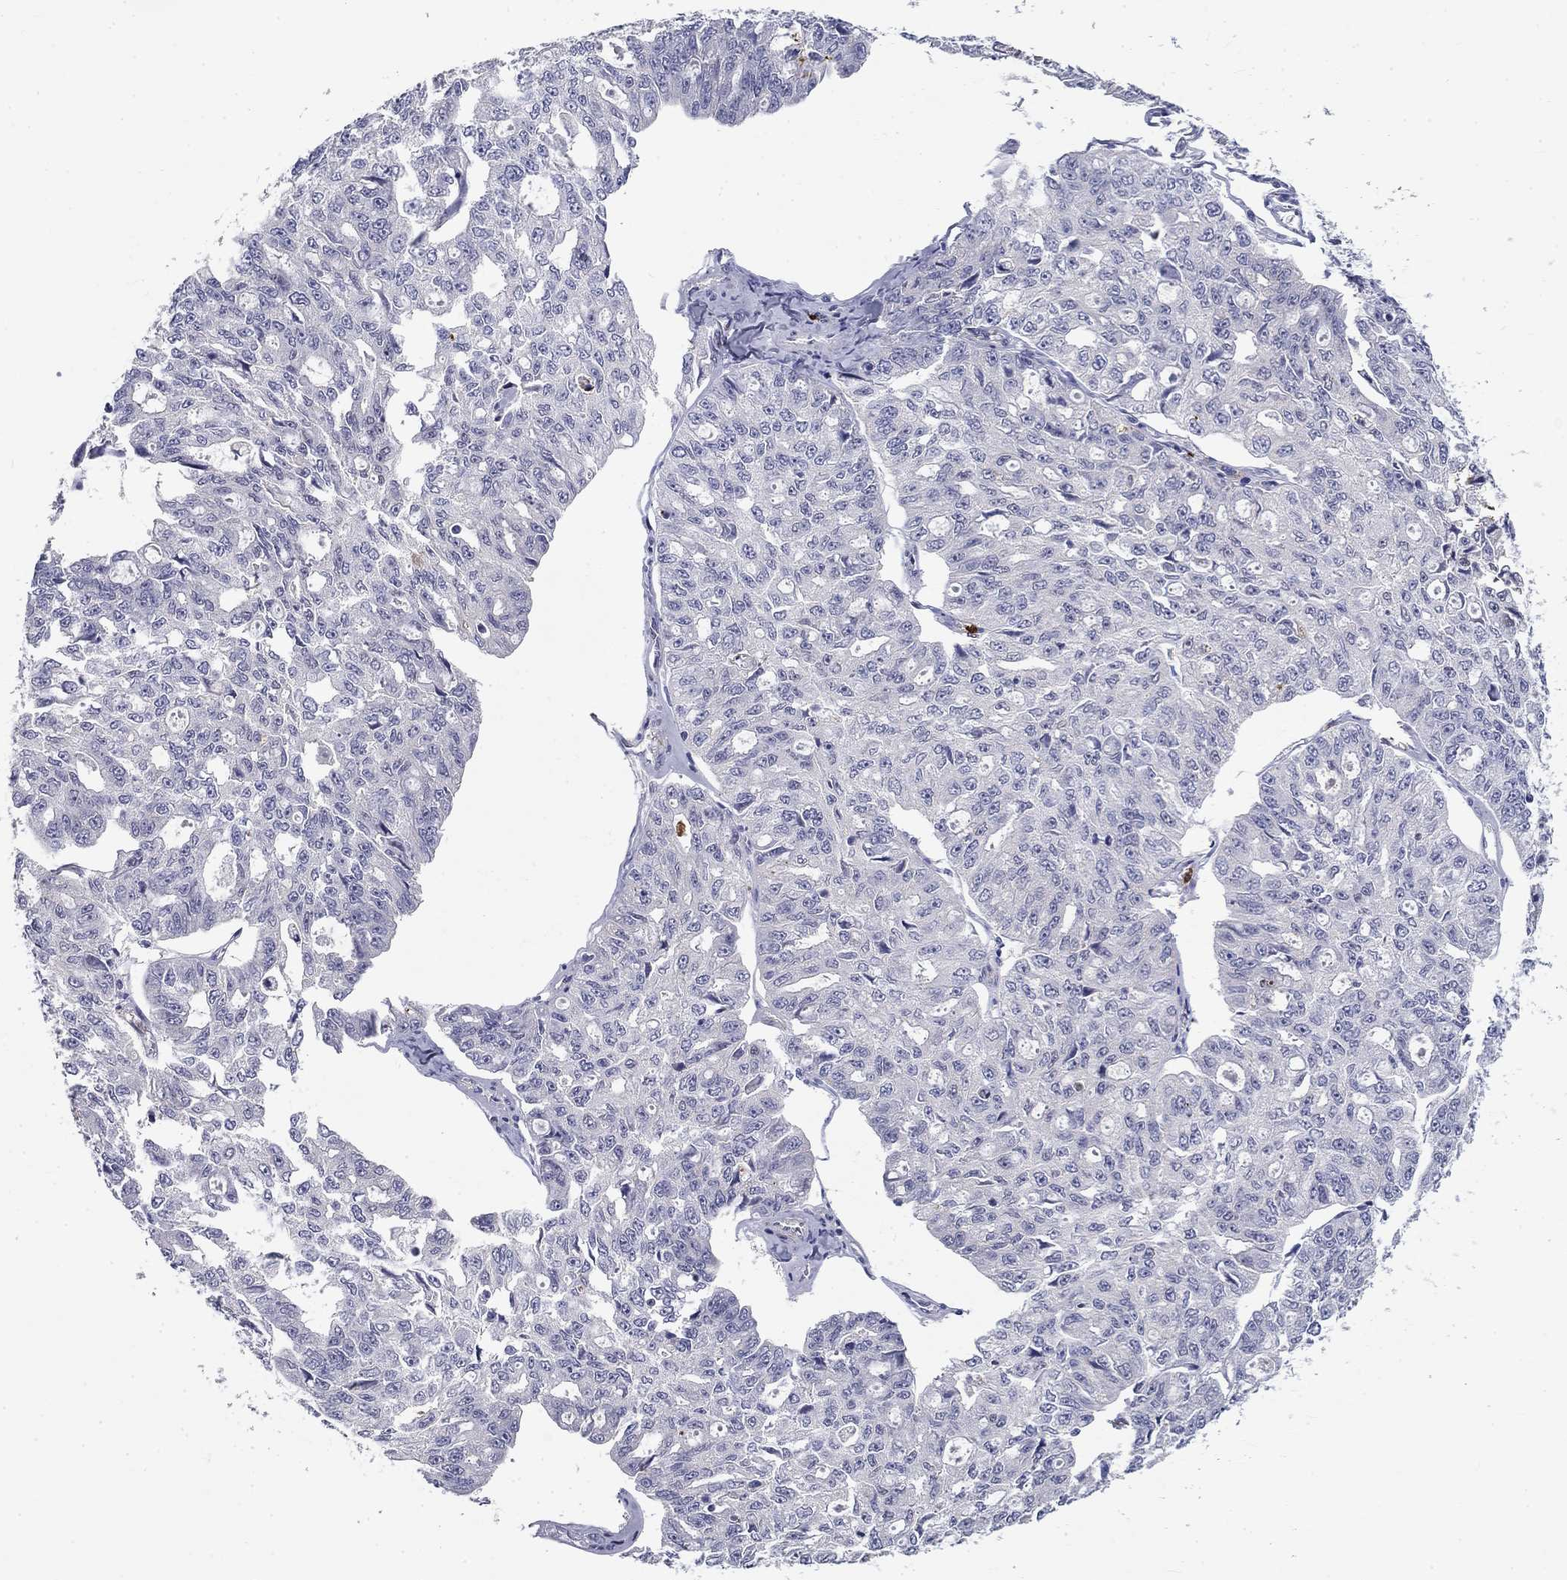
{"staining": {"intensity": "negative", "quantity": "none", "location": "none"}, "tissue": "ovarian cancer", "cell_type": "Tumor cells", "image_type": "cancer", "snomed": [{"axis": "morphology", "description": "Carcinoma, endometroid"}, {"axis": "topography", "description": "Ovary"}], "caption": "Human ovarian cancer (endometroid carcinoma) stained for a protein using IHC reveals no expression in tumor cells.", "gene": "IGSF8", "patient": {"sex": "female", "age": 65}}